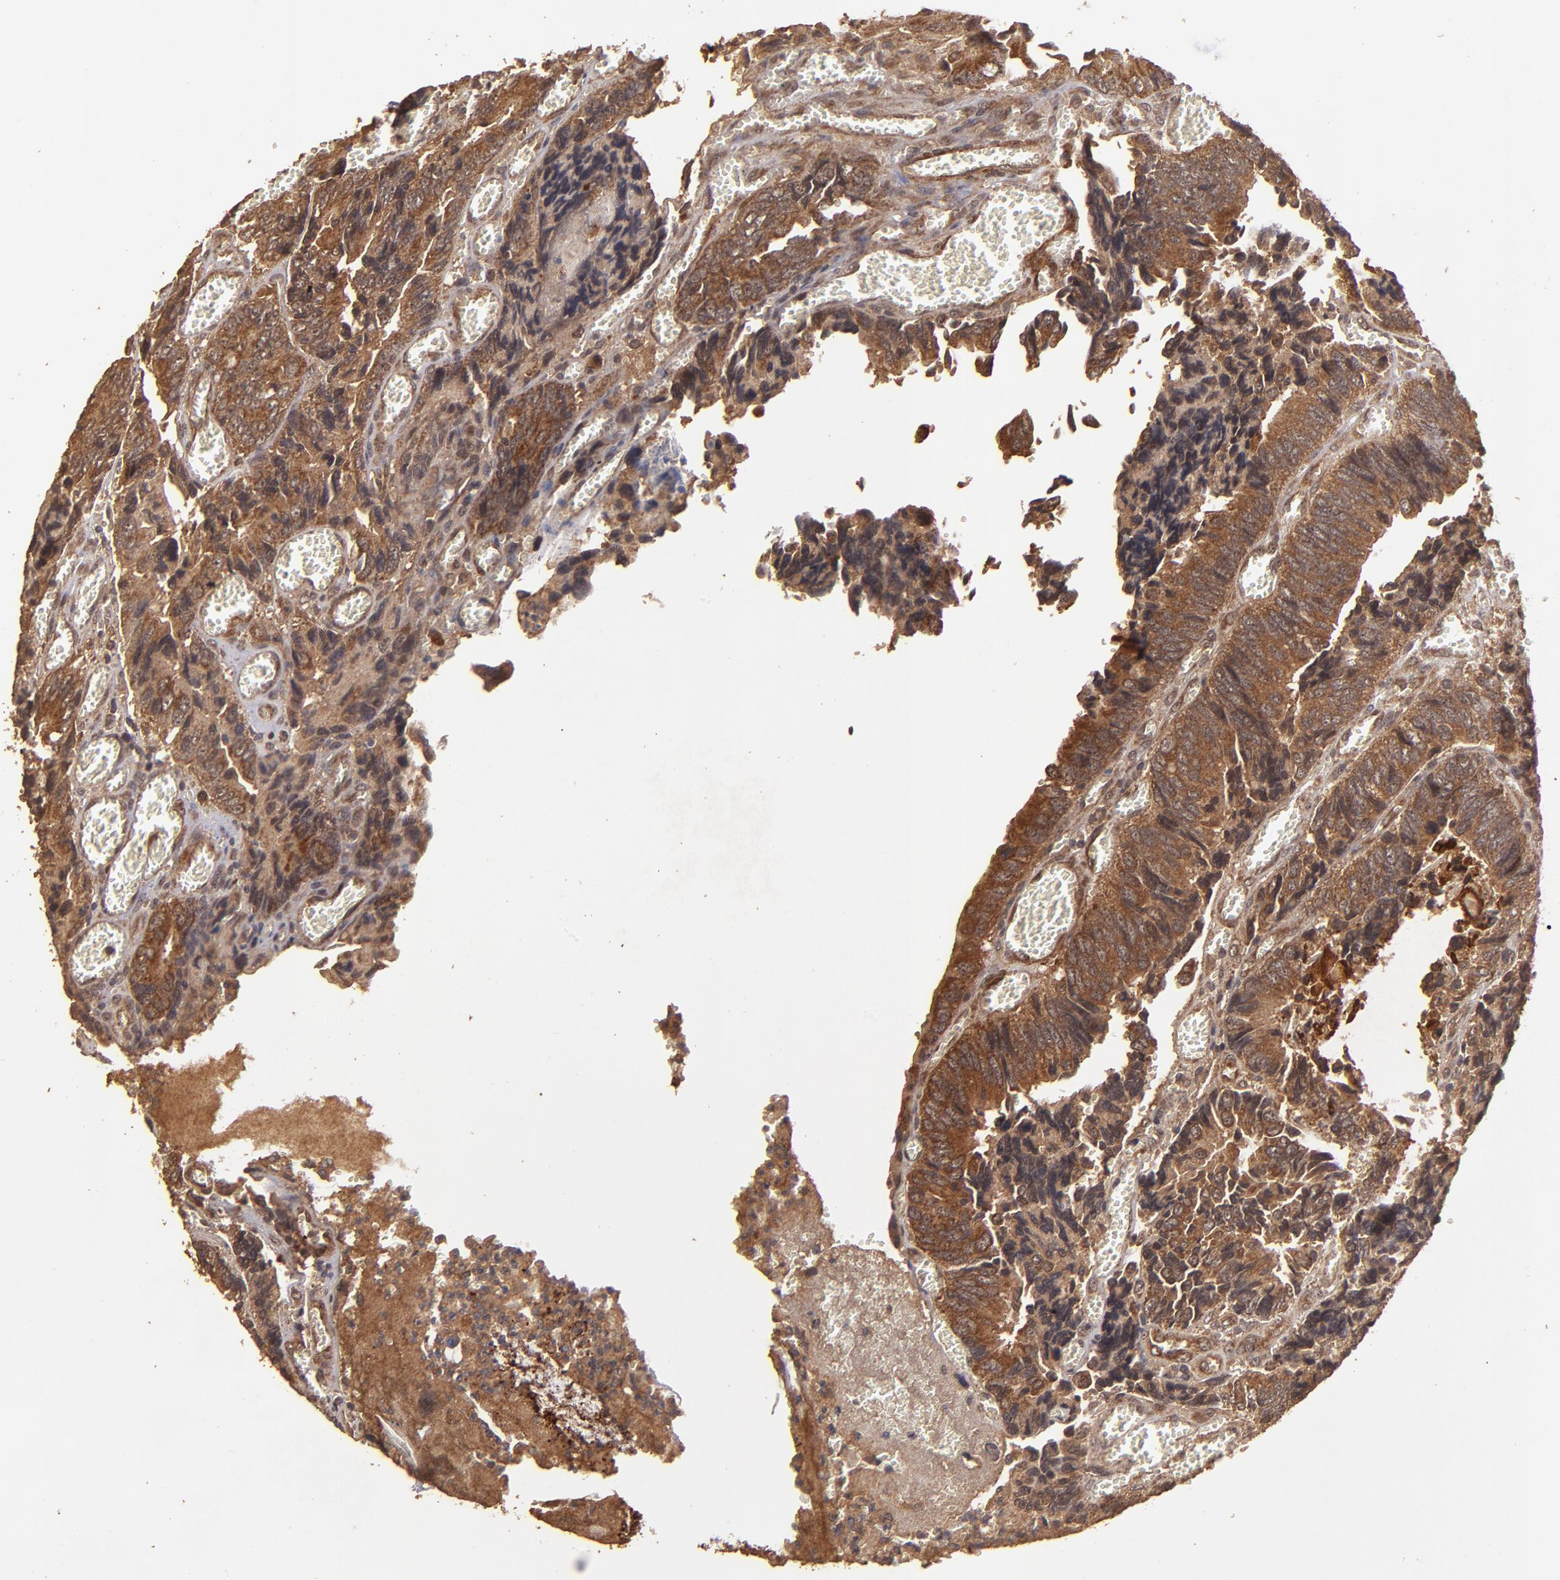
{"staining": {"intensity": "strong", "quantity": ">75%", "location": "cytoplasmic/membranous"}, "tissue": "colorectal cancer", "cell_type": "Tumor cells", "image_type": "cancer", "snomed": [{"axis": "morphology", "description": "Adenocarcinoma, NOS"}, {"axis": "topography", "description": "Colon"}], "caption": "Protein expression by immunohistochemistry exhibits strong cytoplasmic/membranous positivity in about >75% of tumor cells in colorectal cancer (adenocarcinoma). The staining was performed using DAB (3,3'-diaminobenzidine) to visualize the protein expression in brown, while the nuclei were stained in blue with hematoxylin (Magnification: 20x).", "gene": "TXNDC16", "patient": {"sex": "male", "age": 72}}